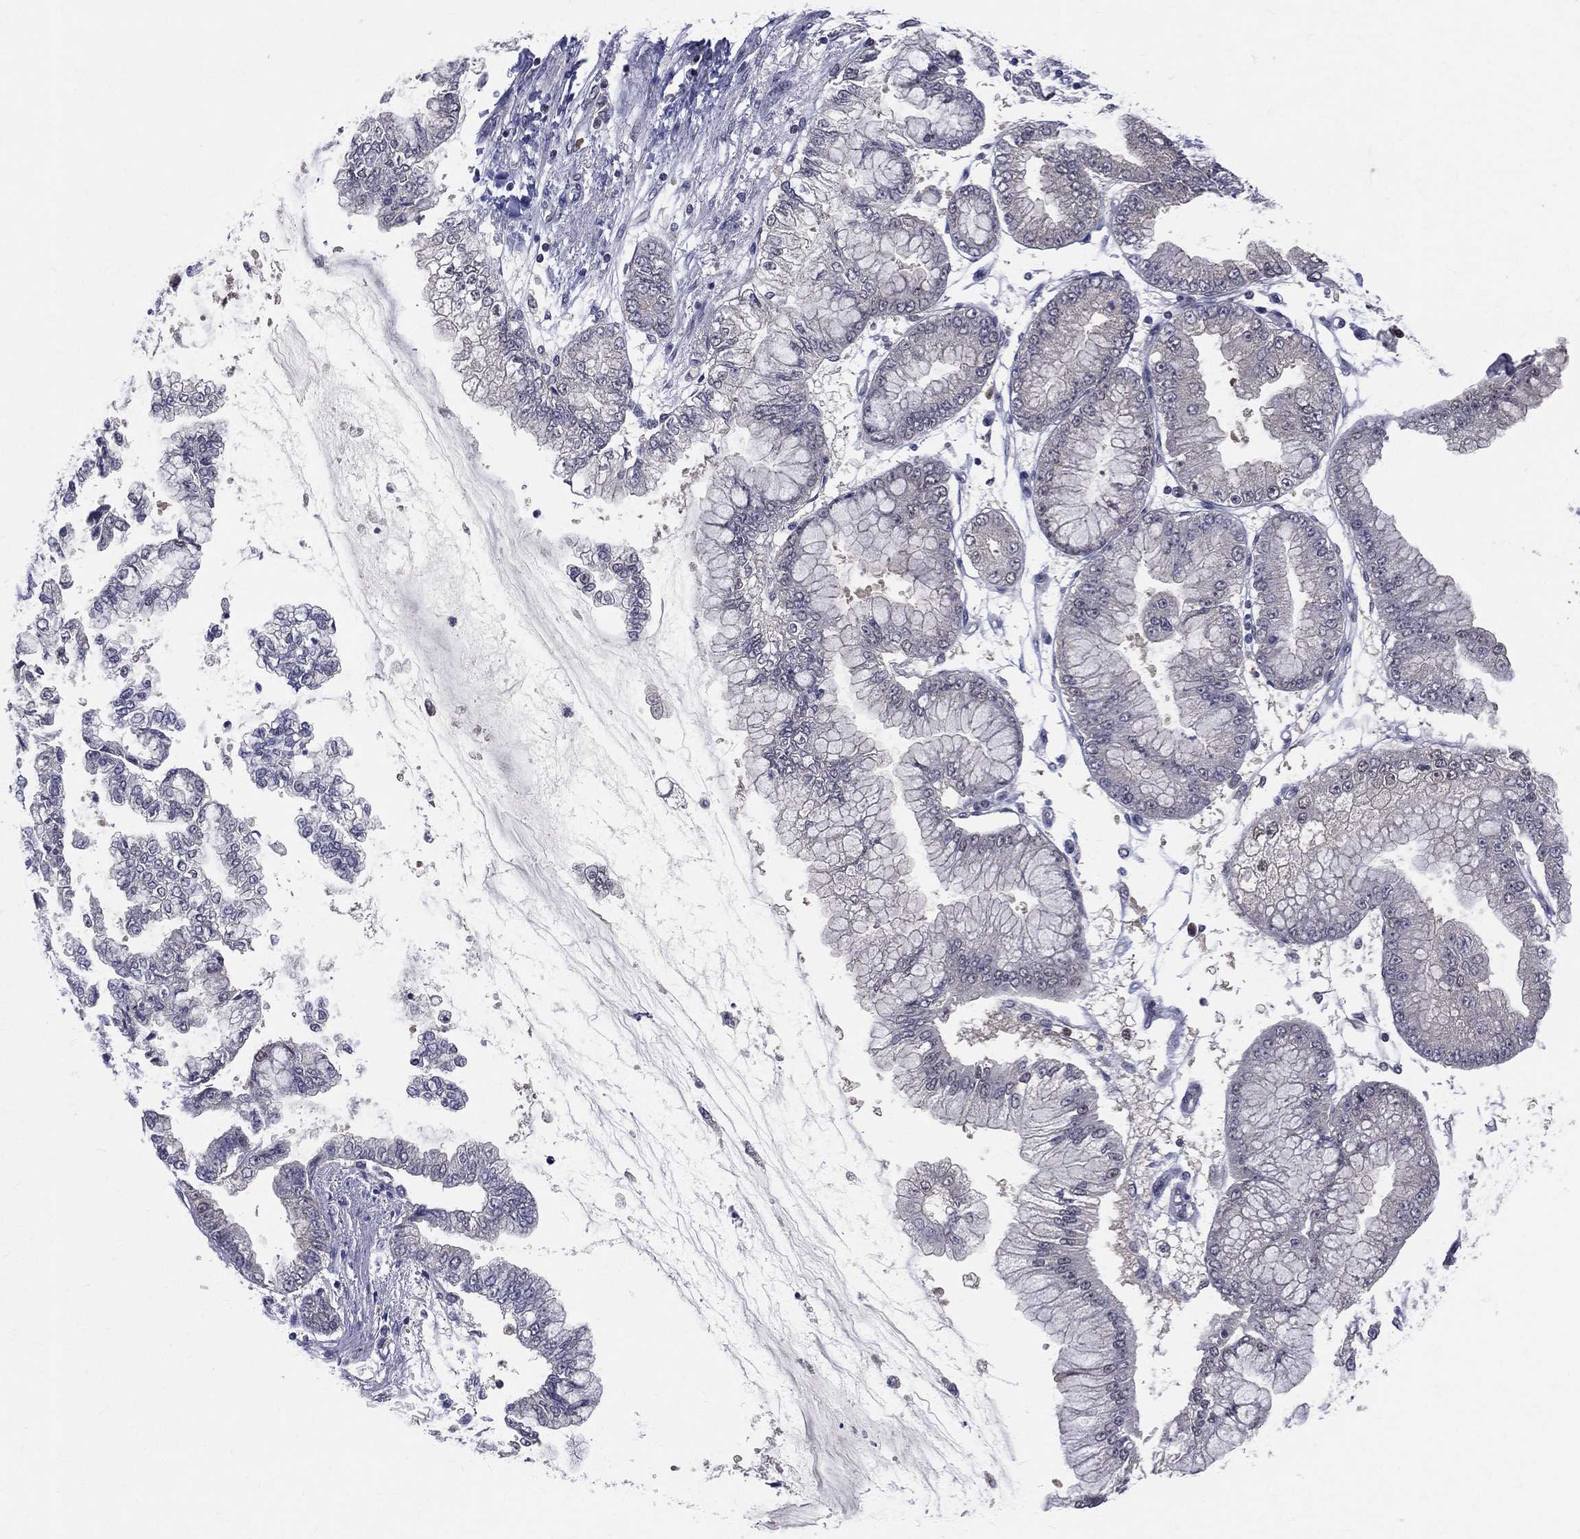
{"staining": {"intensity": "negative", "quantity": "none", "location": "none"}, "tissue": "stomach cancer", "cell_type": "Tumor cells", "image_type": "cancer", "snomed": [{"axis": "morphology", "description": "Adenocarcinoma, NOS"}, {"axis": "topography", "description": "Stomach, upper"}], "caption": "High power microscopy micrograph of an immunohistochemistry (IHC) micrograph of stomach cancer, revealing no significant positivity in tumor cells.", "gene": "DLG4", "patient": {"sex": "female", "age": 74}}